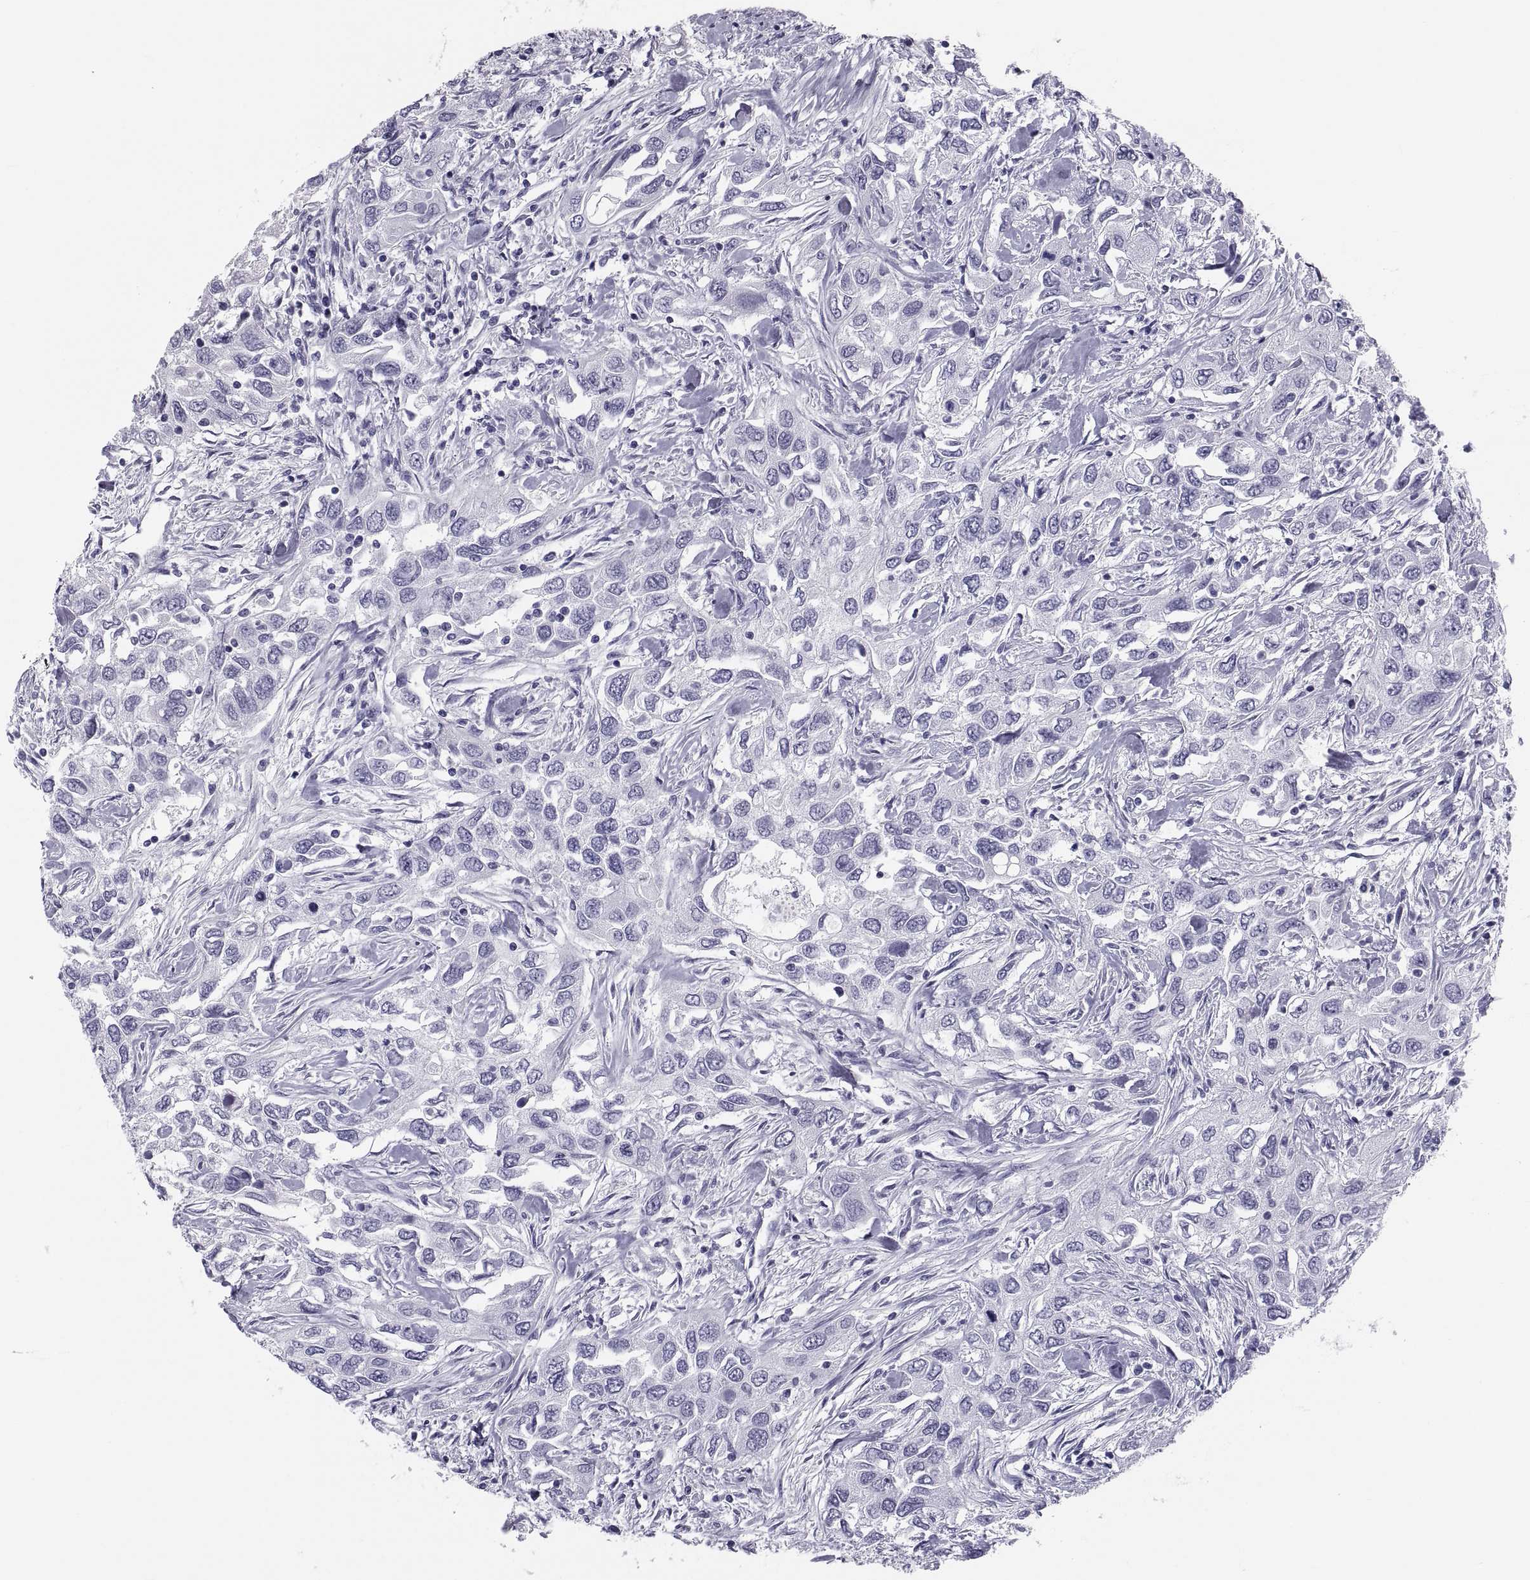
{"staining": {"intensity": "negative", "quantity": "none", "location": "none"}, "tissue": "urothelial cancer", "cell_type": "Tumor cells", "image_type": "cancer", "snomed": [{"axis": "morphology", "description": "Urothelial carcinoma, High grade"}, {"axis": "topography", "description": "Urinary bladder"}], "caption": "High magnification brightfield microscopy of urothelial cancer stained with DAB (3,3'-diaminobenzidine) (brown) and counterstained with hematoxylin (blue): tumor cells show no significant staining.", "gene": "CRISP1", "patient": {"sex": "male", "age": 76}}